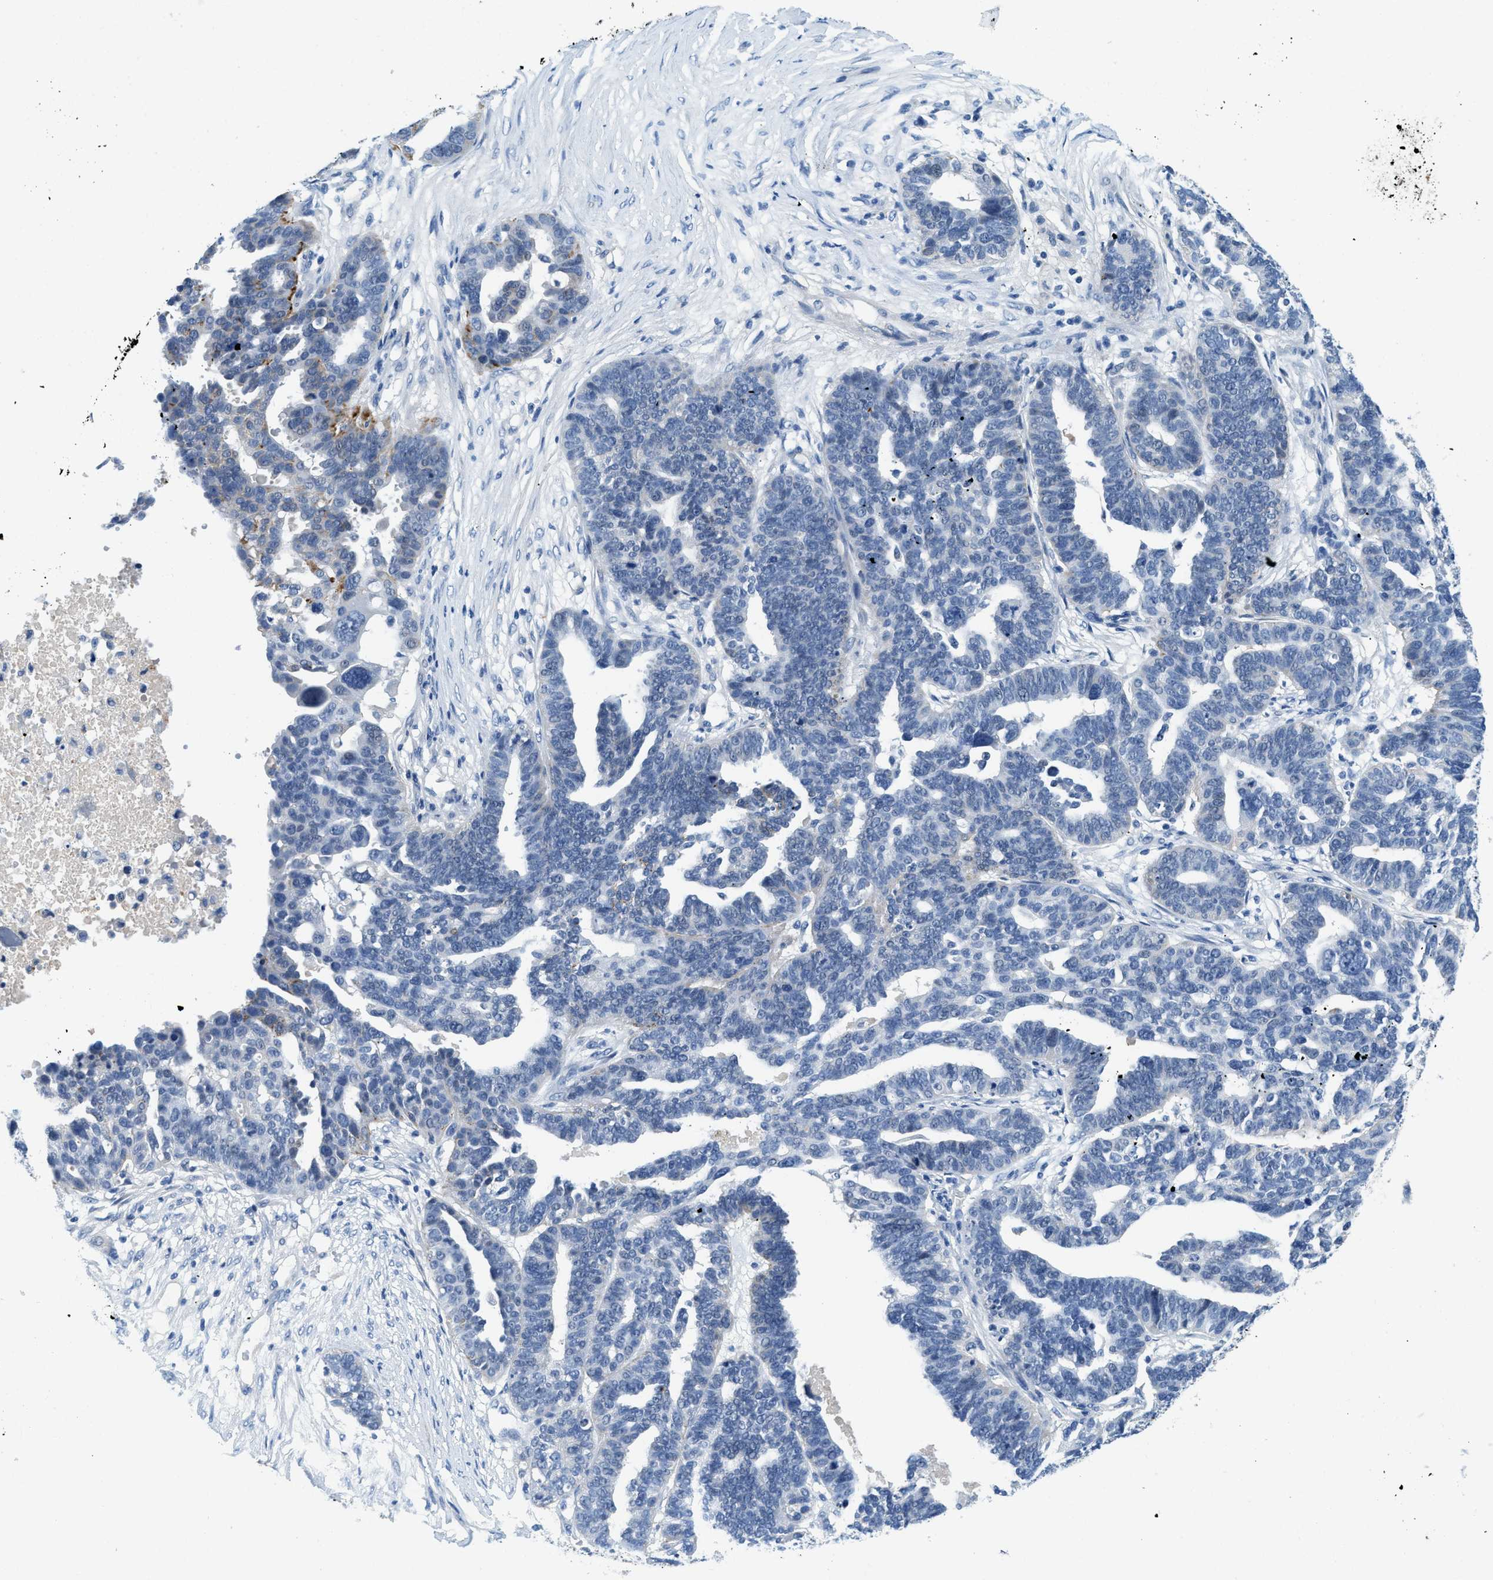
{"staining": {"intensity": "moderate", "quantity": "<25%", "location": "cytoplasmic/membranous"}, "tissue": "ovarian cancer", "cell_type": "Tumor cells", "image_type": "cancer", "snomed": [{"axis": "morphology", "description": "Cystadenocarcinoma, serous, NOS"}, {"axis": "topography", "description": "Ovary"}], "caption": "IHC image of neoplastic tissue: human serous cystadenocarcinoma (ovarian) stained using immunohistochemistry reveals low levels of moderate protein expression localized specifically in the cytoplasmic/membranous of tumor cells, appearing as a cytoplasmic/membranous brown color.", "gene": "TSPAN3", "patient": {"sex": "female", "age": 59}}